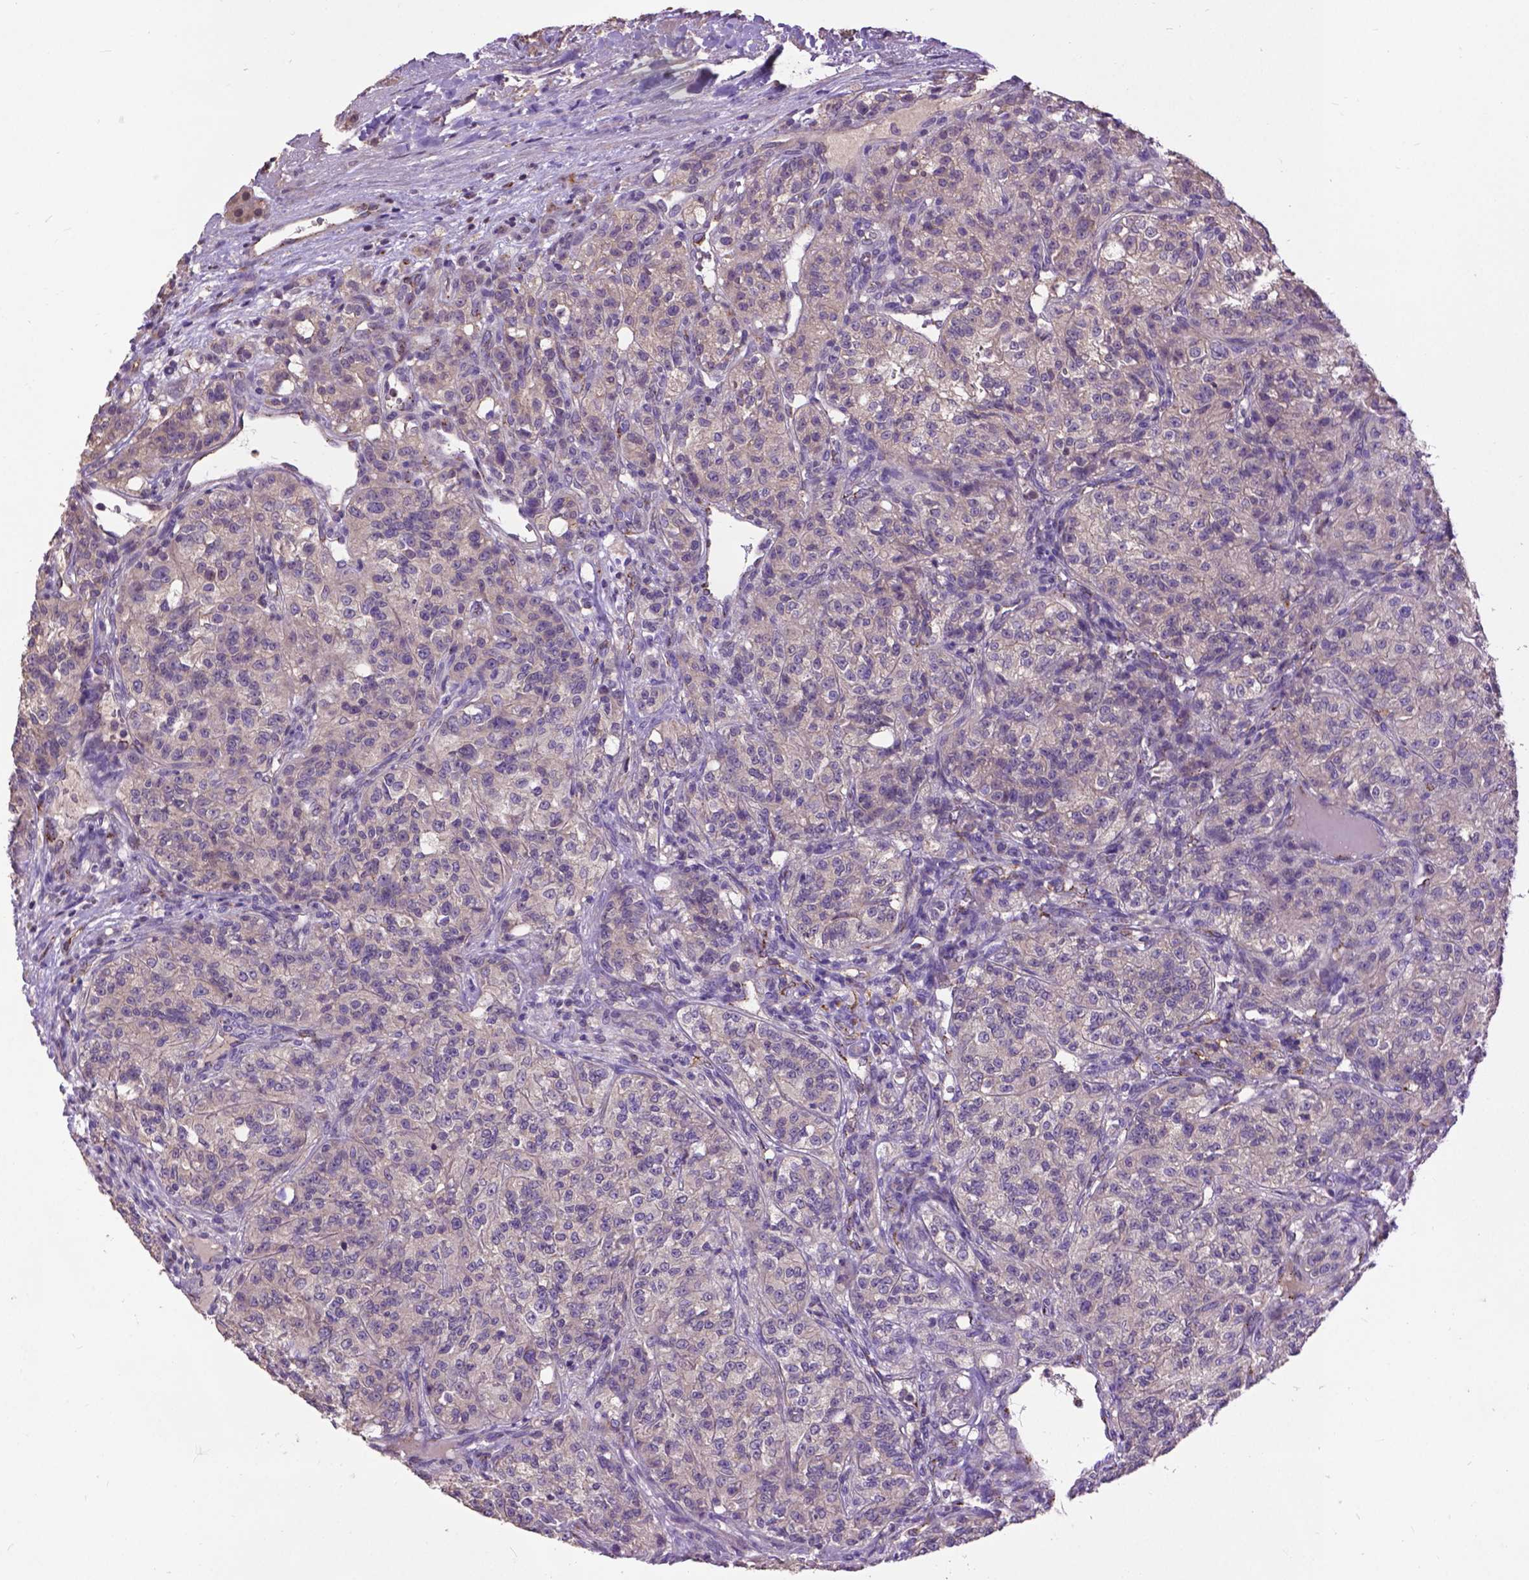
{"staining": {"intensity": "negative", "quantity": "none", "location": "none"}, "tissue": "renal cancer", "cell_type": "Tumor cells", "image_type": "cancer", "snomed": [{"axis": "morphology", "description": "Adenocarcinoma, NOS"}, {"axis": "topography", "description": "Kidney"}], "caption": "IHC micrograph of neoplastic tissue: renal adenocarcinoma stained with DAB reveals no significant protein positivity in tumor cells.", "gene": "ZNF337", "patient": {"sex": "female", "age": 63}}